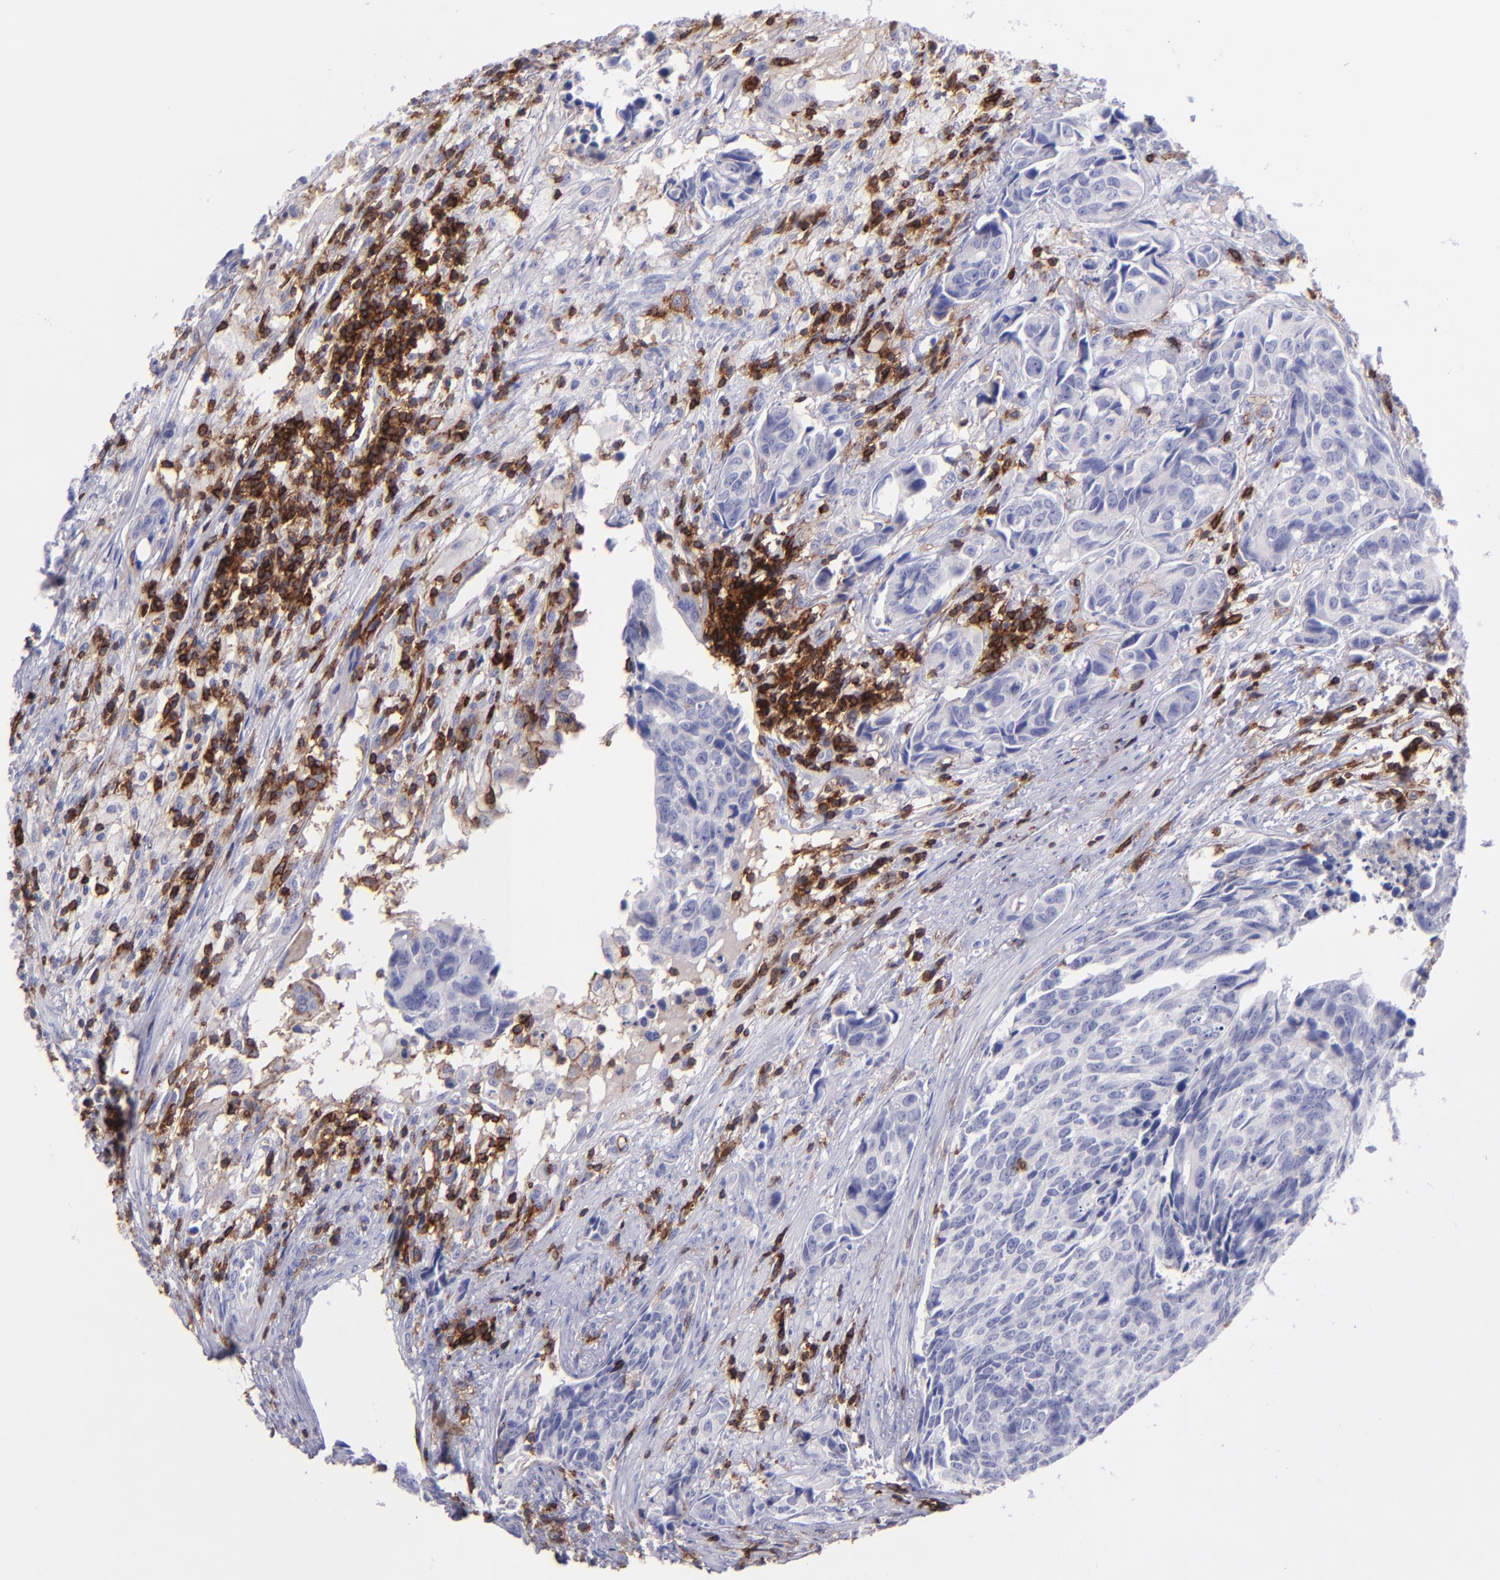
{"staining": {"intensity": "negative", "quantity": "none", "location": "none"}, "tissue": "urothelial cancer", "cell_type": "Tumor cells", "image_type": "cancer", "snomed": [{"axis": "morphology", "description": "Urothelial carcinoma, High grade"}, {"axis": "topography", "description": "Urinary bladder"}], "caption": "This is a image of immunohistochemistry staining of high-grade urothelial carcinoma, which shows no expression in tumor cells.", "gene": "ICAM3", "patient": {"sex": "male", "age": 81}}